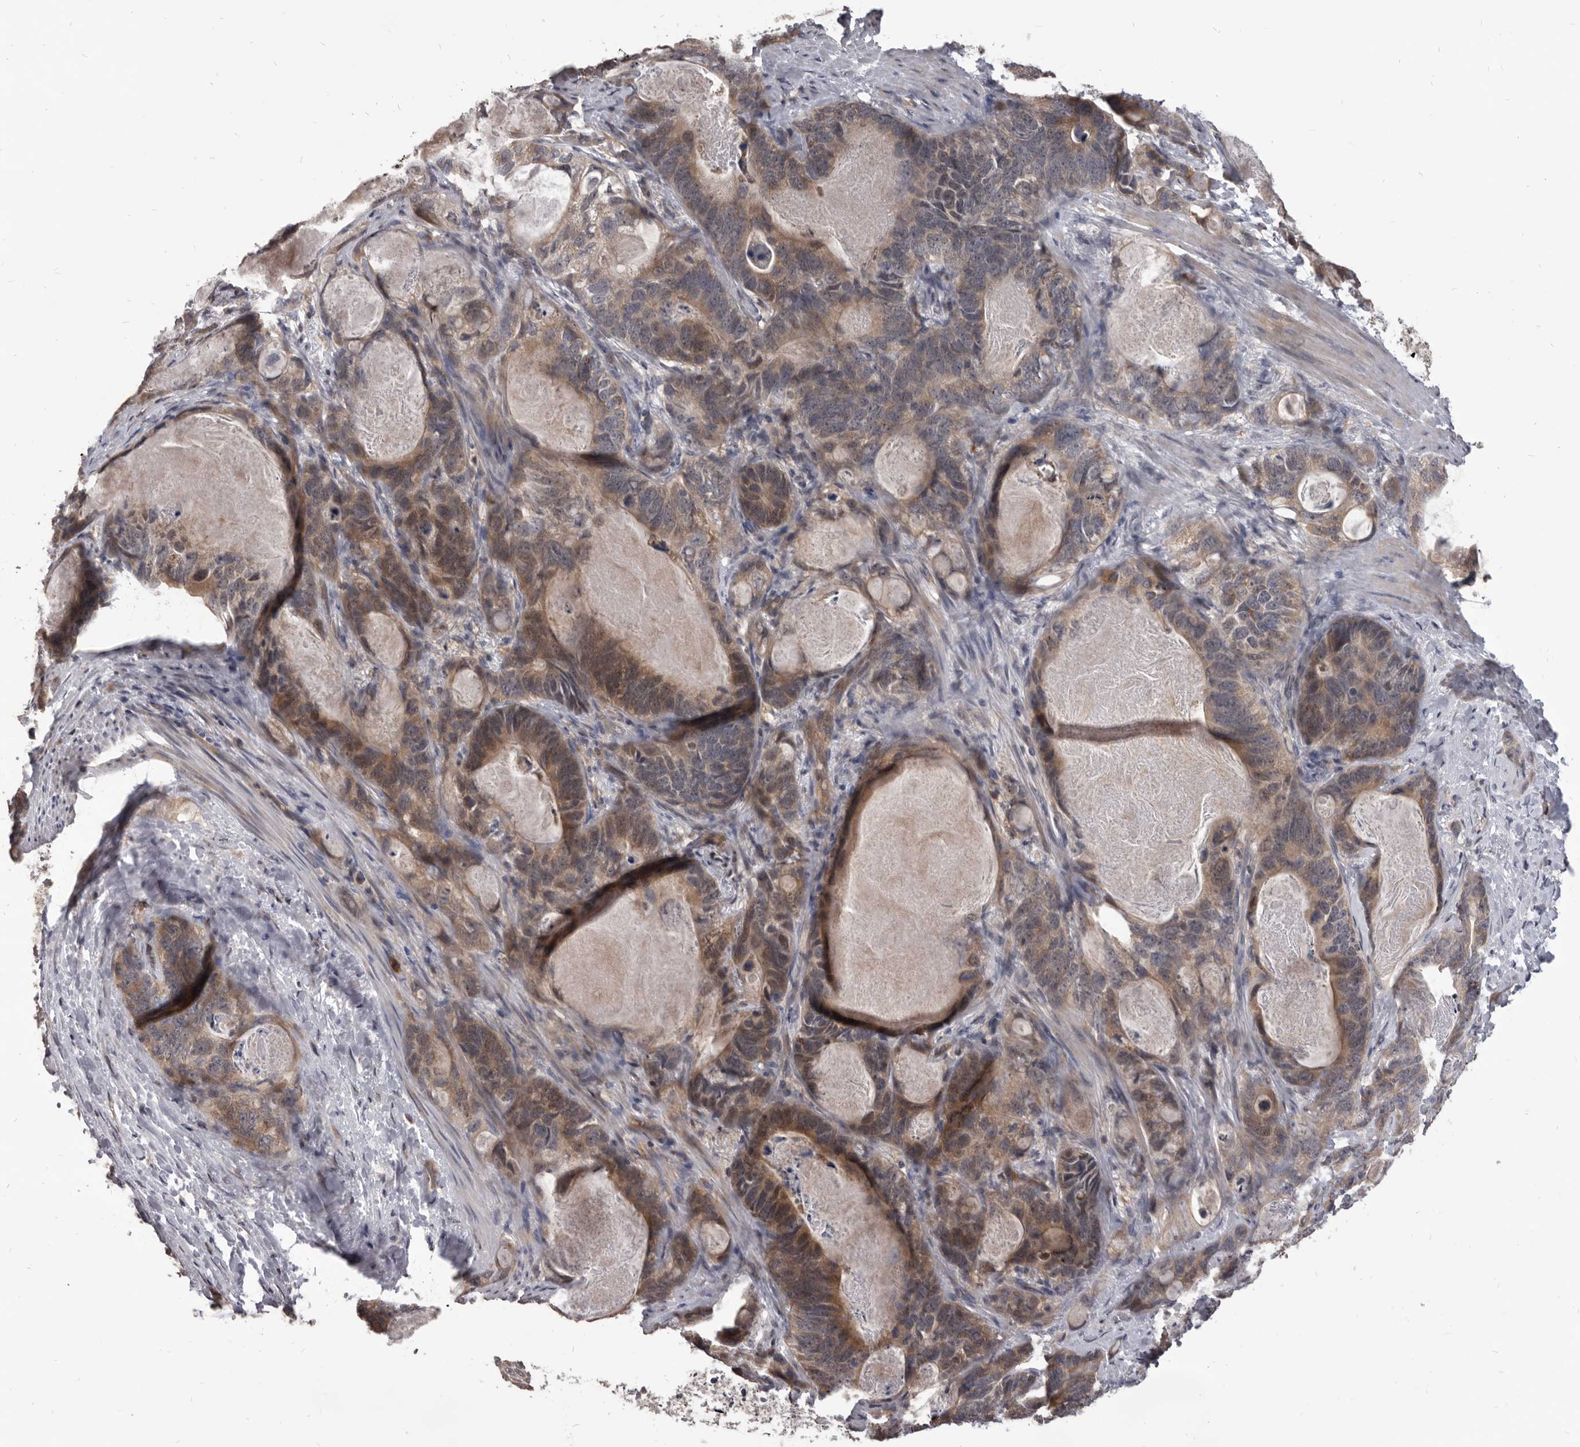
{"staining": {"intensity": "moderate", "quantity": ">75%", "location": "cytoplasmic/membranous"}, "tissue": "stomach cancer", "cell_type": "Tumor cells", "image_type": "cancer", "snomed": [{"axis": "morphology", "description": "Normal tissue, NOS"}, {"axis": "morphology", "description": "Adenocarcinoma, NOS"}, {"axis": "topography", "description": "Stomach"}], "caption": "Immunohistochemistry (IHC) of human adenocarcinoma (stomach) exhibits medium levels of moderate cytoplasmic/membranous staining in approximately >75% of tumor cells.", "gene": "MAP3K14", "patient": {"sex": "female", "age": 89}}